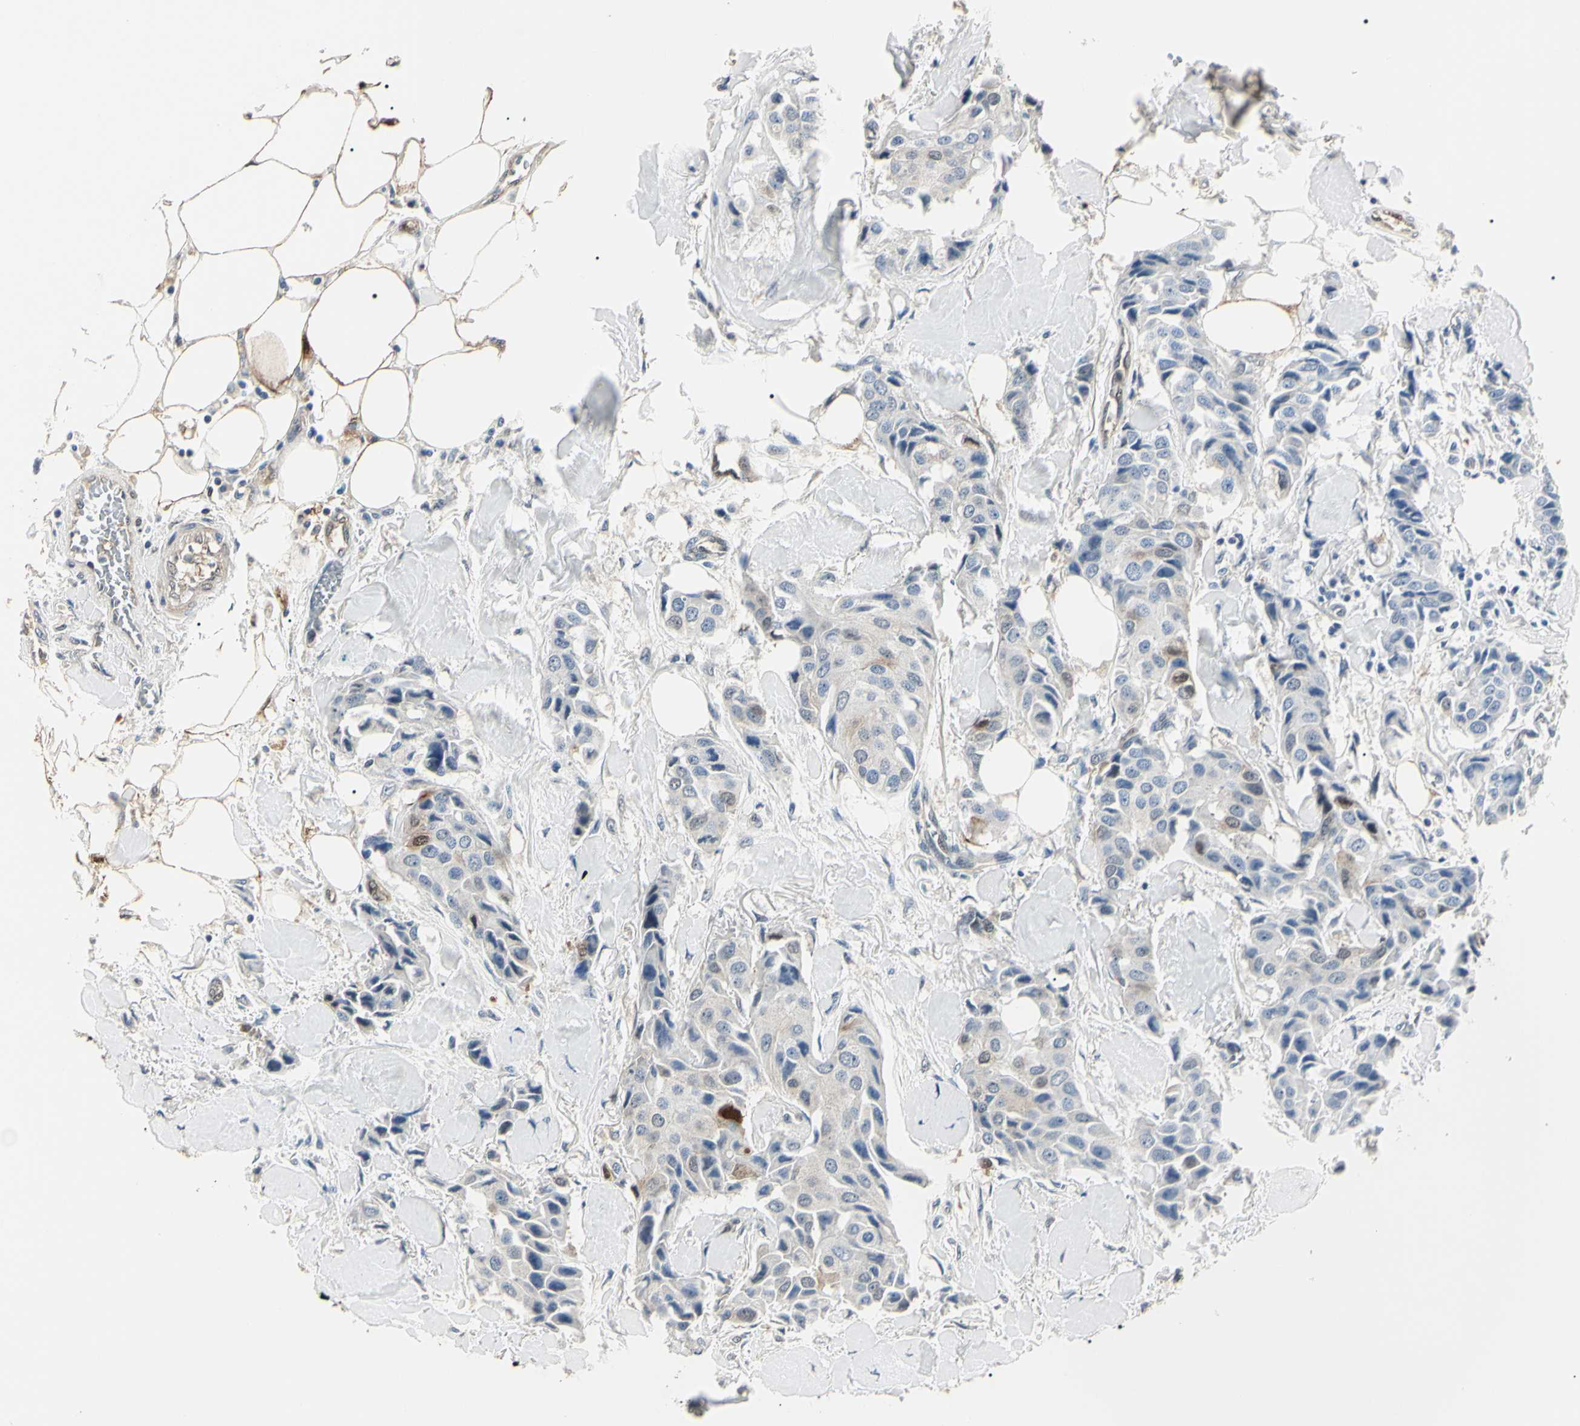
{"staining": {"intensity": "negative", "quantity": "none", "location": "none"}, "tissue": "breast cancer", "cell_type": "Tumor cells", "image_type": "cancer", "snomed": [{"axis": "morphology", "description": "Duct carcinoma"}, {"axis": "topography", "description": "Breast"}], "caption": "The histopathology image displays no staining of tumor cells in breast cancer (invasive ductal carcinoma). (DAB IHC with hematoxylin counter stain).", "gene": "AKR1C3", "patient": {"sex": "female", "age": 80}}